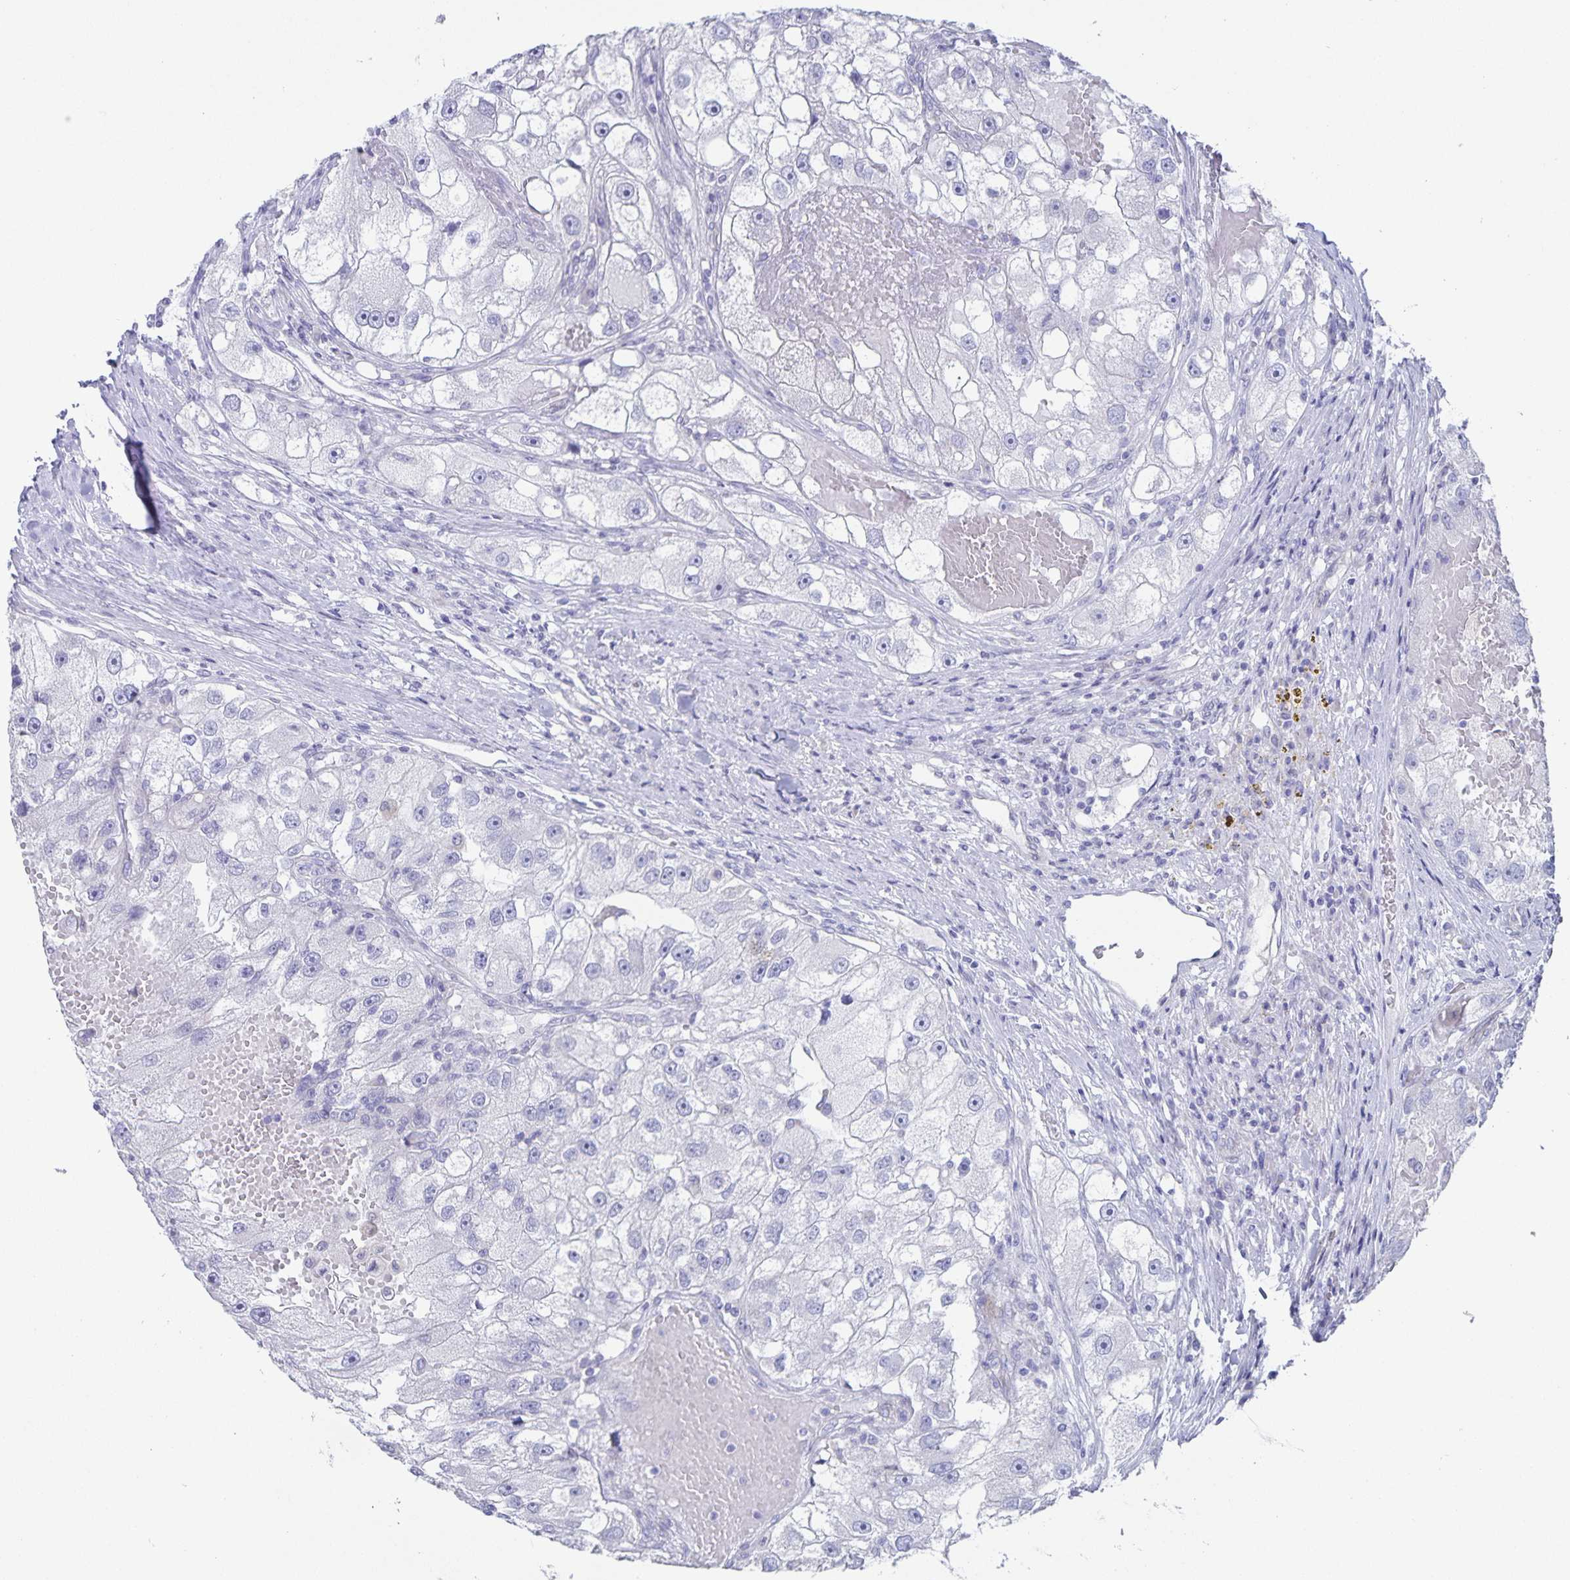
{"staining": {"intensity": "negative", "quantity": "none", "location": "none"}, "tissue": "renal cancer", "cell_type": "Tumor cells", "image_type": "cancer", "snomed": [{"axis": "morphology", "description": "Adenocarcinoma, NOS"}, {"axis": "topography", "description": "Kidney"}], "caption": "This image is of renal cancer (adenocarcinoma) stained with immunohistochemistry to label a protein in brown with the nuclei are counter-stained blue. There is no expression in tumor cells. (DAB IHC, high magnification).", "gene": "AQP4", "patient": {"sex": "male", "age": 63}}